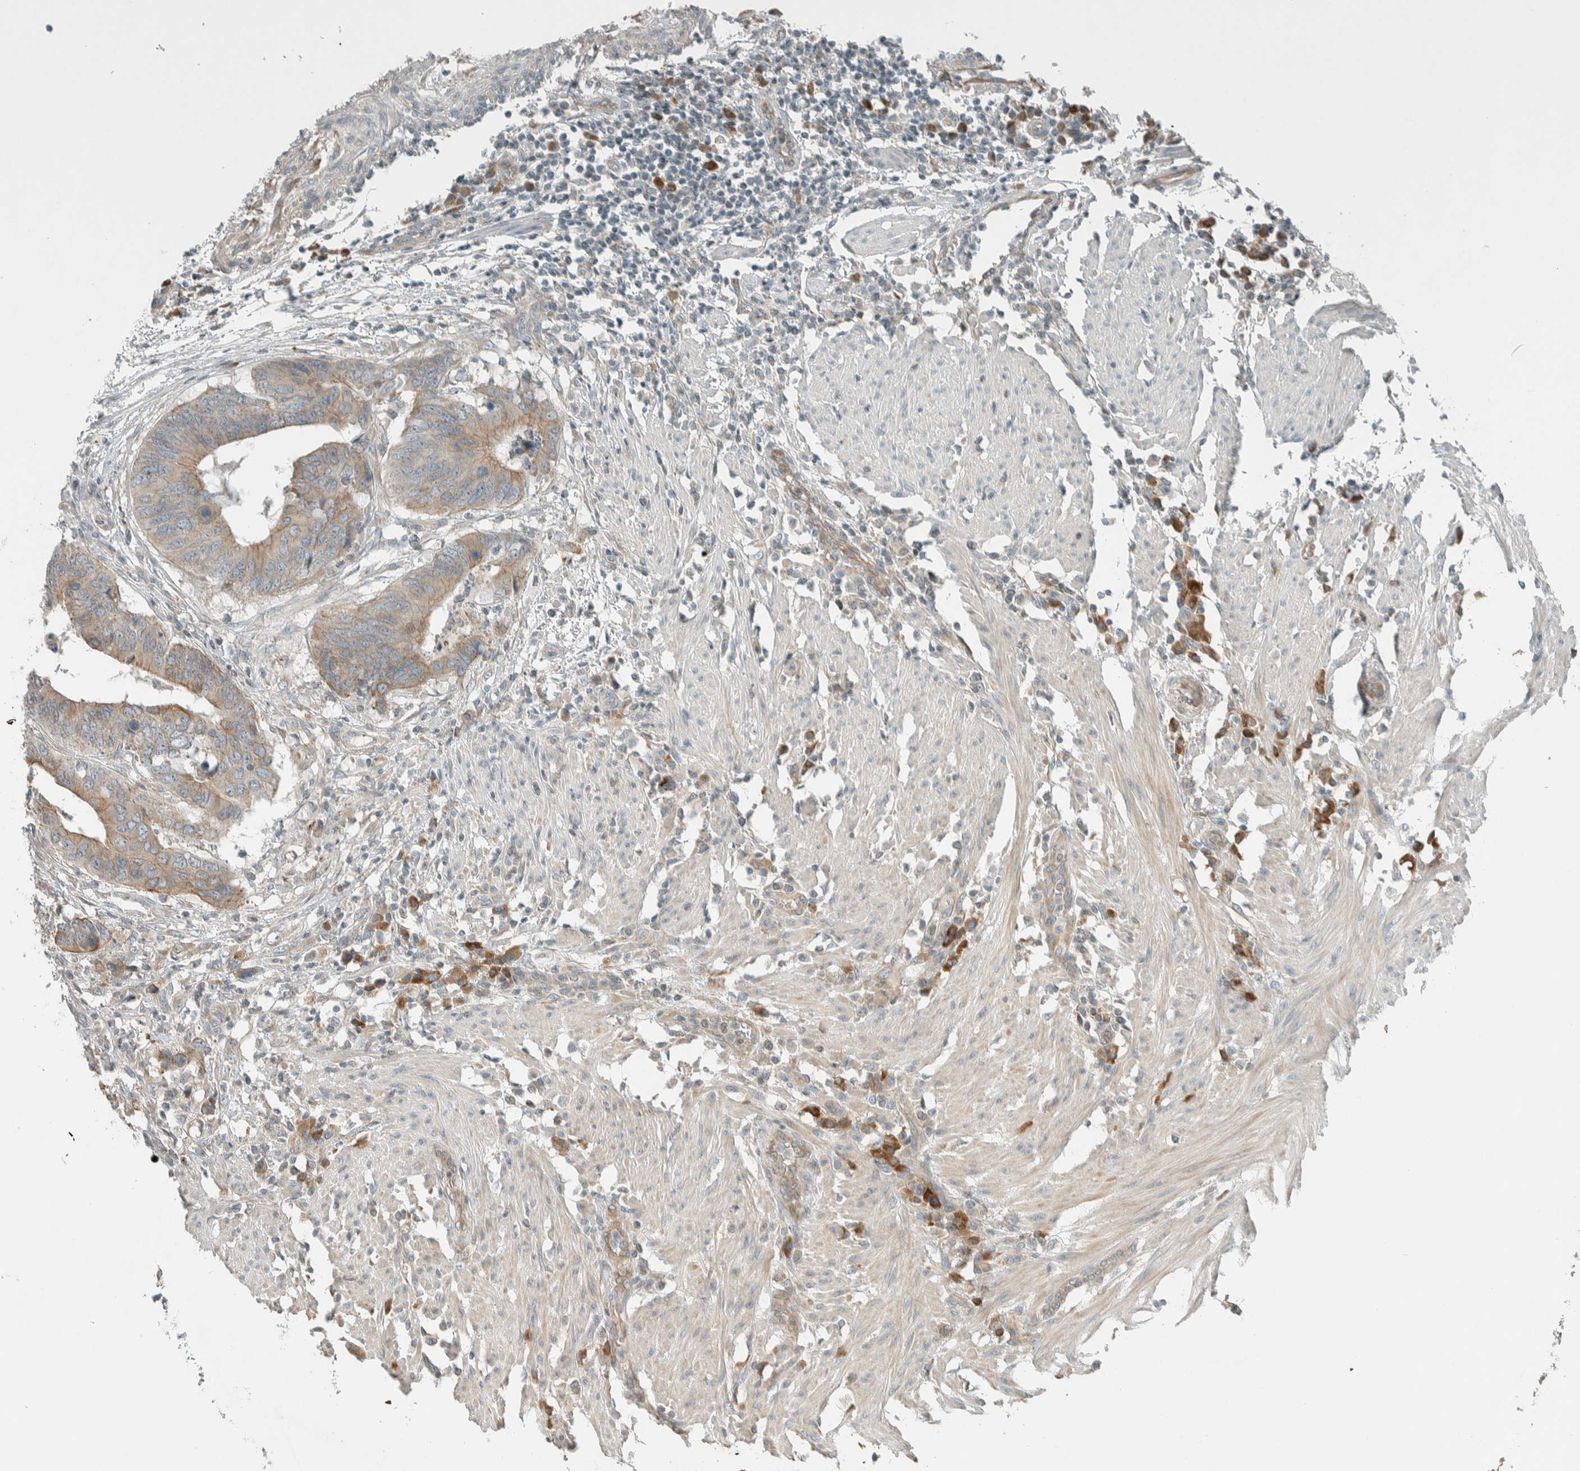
{"staining": {"intensity": "weak", "quantity": ">75%", "location": "cytoplasmic/membranous"}, "tissue": "colorectal cancer", "cell_type": "Tumor cells", "image_type": "cancer", "snomed": [{"axis": "morphology", "description": "Adenocarcinoma, NOS"}, {"axis": "topography", "description": "Colon"}], "caption": "High-power microscopy captured an immunohistochemistry (IHC) micrograph of colorectal adenocarcinoma, revealing weak cytoplasmic/membranous expression in approximately >75% of tumor cells. The protein is stained brown, and the nuclei are stained in blue (DAB (3,3'-diaminobenzidine) IHC with brightfield microscopy, high magnification).", "gene": "SEL1L", "patient": {"sex": "male", "age": 56}}